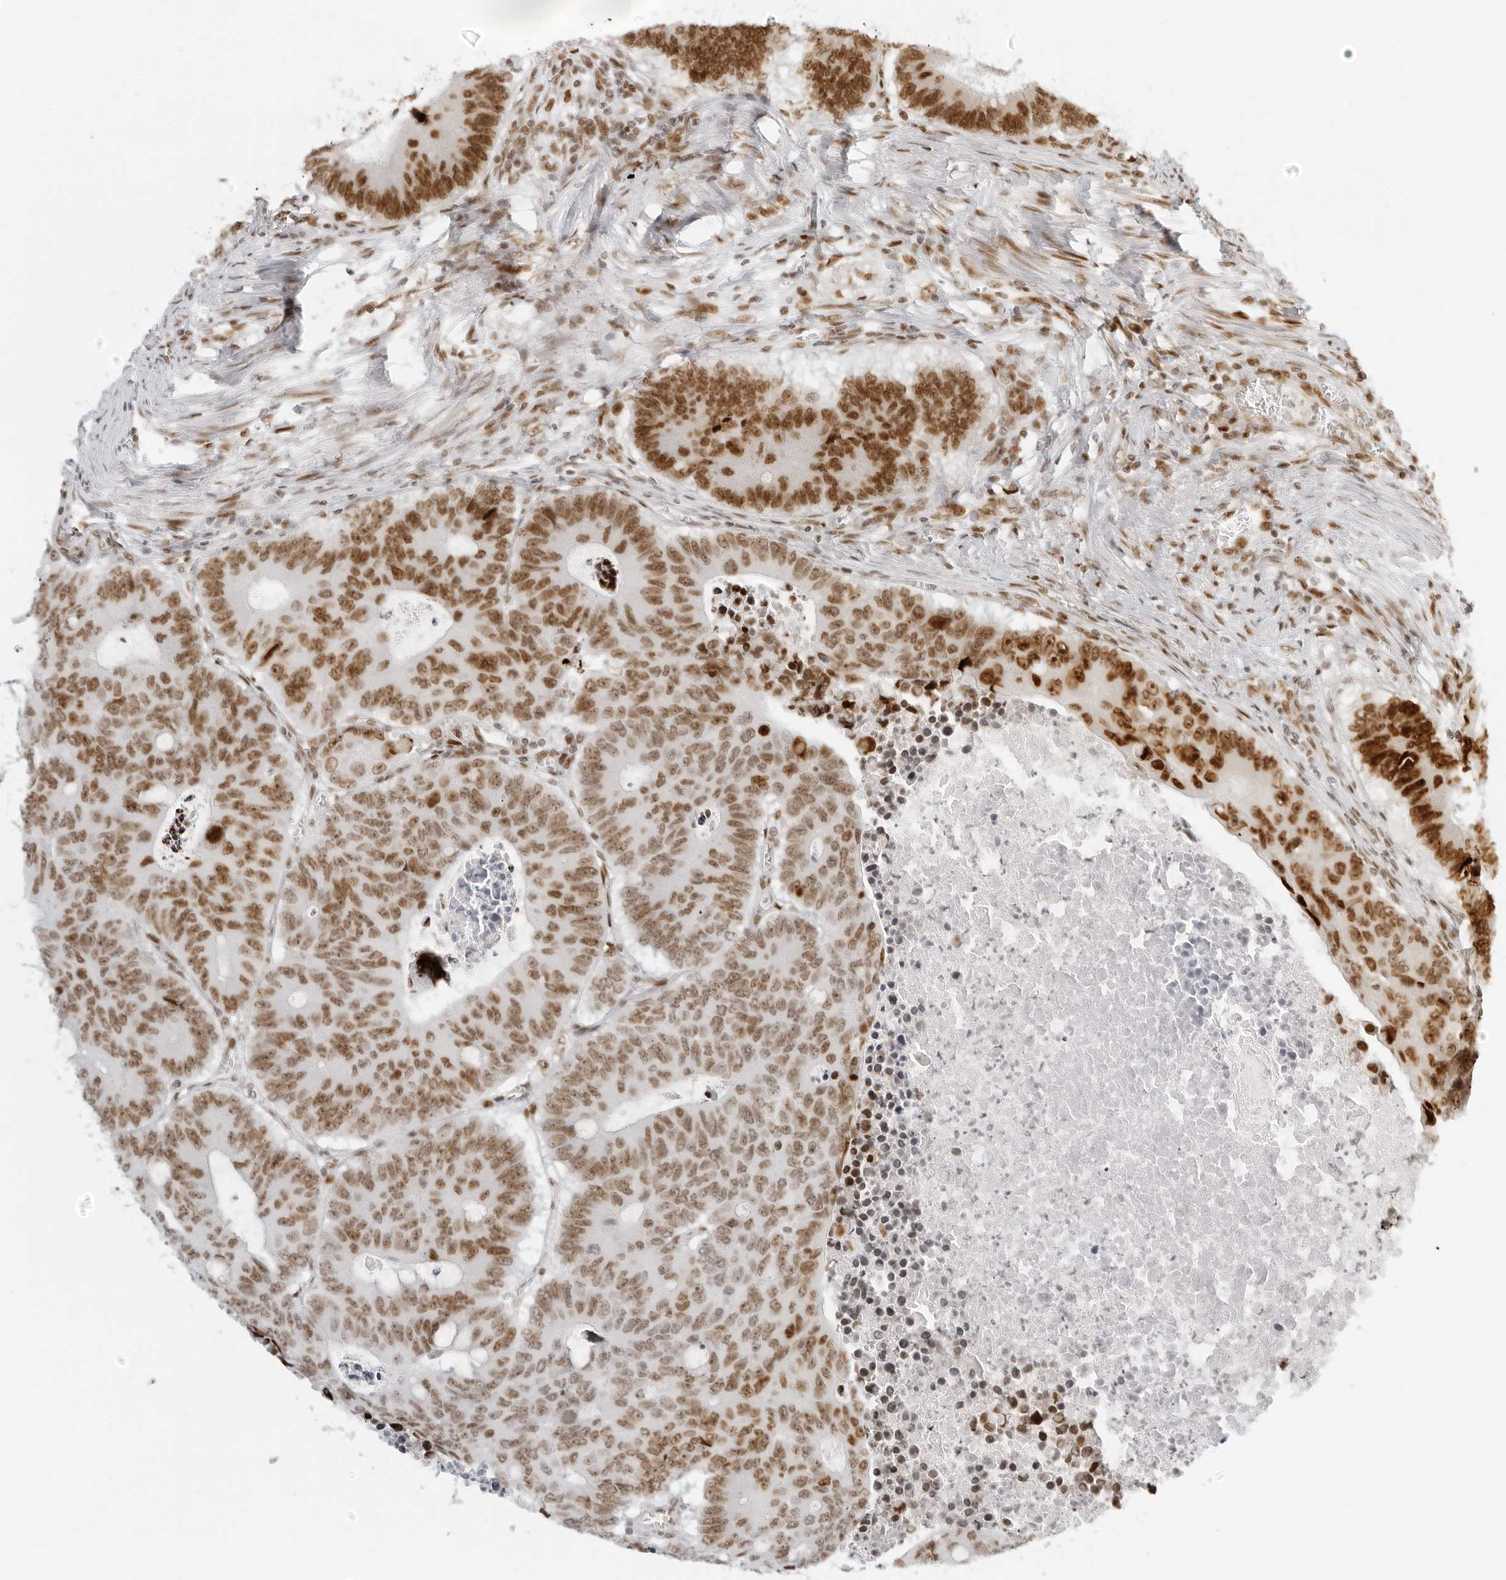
{"staining": {"intensity": "moderate", "quantity": ">75%", "location": "nuclear"}, "tissue": "colorectal cancer", "cell_type": "Tumor cells", "image_type": "cancer", "snomed": [{"axis": "morphology", "description": "Adenocarcinoma, NOS"}, {"axis": "topography", "description": "Colon"}], "caption": "This photomicrograph shows colorectal cancer stained with IHC to label a protein in brown. The nuclear of tumor cells show moderate positivity for the protein. Nuclei are counter-stained blue.", "gene": "RCC1", "patient": {"sex": "male", "age": 87}}